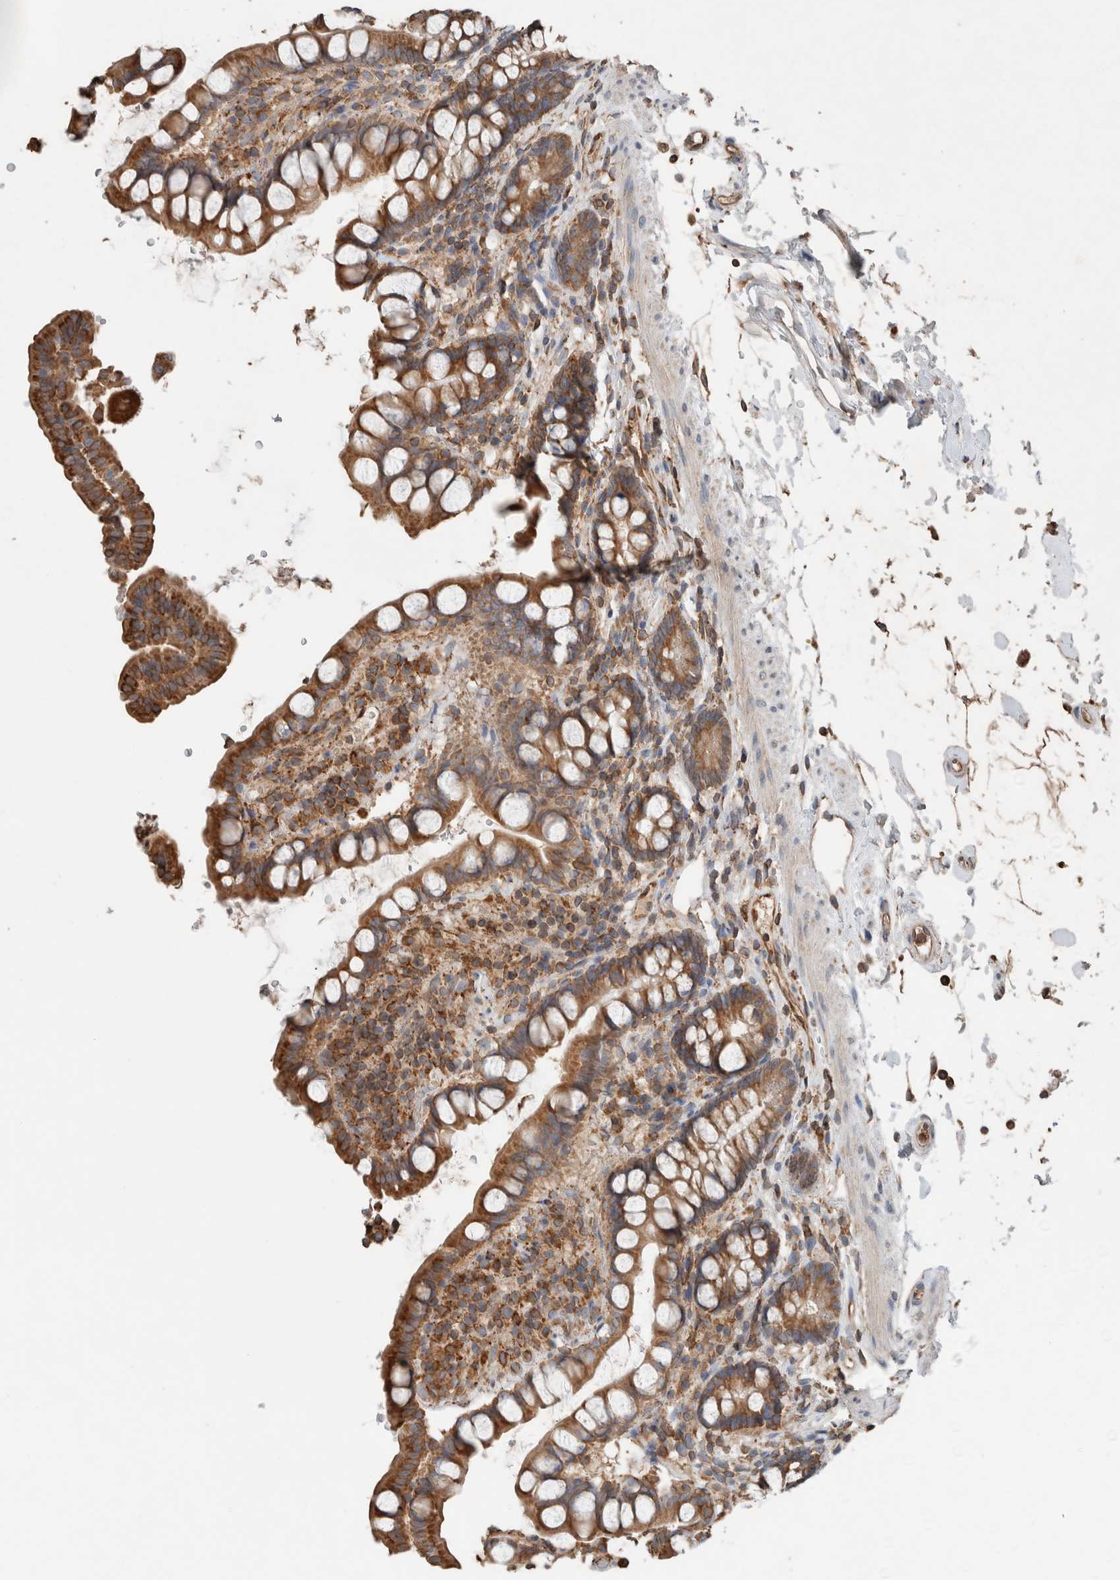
{"staining": {"intensity": "moderate", "quantity": ">75%", "location": "cytoplasmic/membranous"}, "tissue": "small intestine", "cell_type": "Glandular cells", "image_type": "normal", "snomed": [{"axis": "morphology", "description": "Normal tissue, NOS"}, {"axis": "topography", "description": "Smooth muscle"}, {"axis": "topography", "description": "Small intestine"}], "caption": "Protein staining by IHC exhibits moderate cytoplasmic/membranous staining in about >75% of glandular cells in benign small intestine. The protein of interest is stained brown, and the nuclei are stained in blue (DAB (3,3'-diaminobenzidine) IHC with brightfield microscopy, high magnification).", "gene": "ERAP2", "patient": {"sex": "female", "age": 84}}